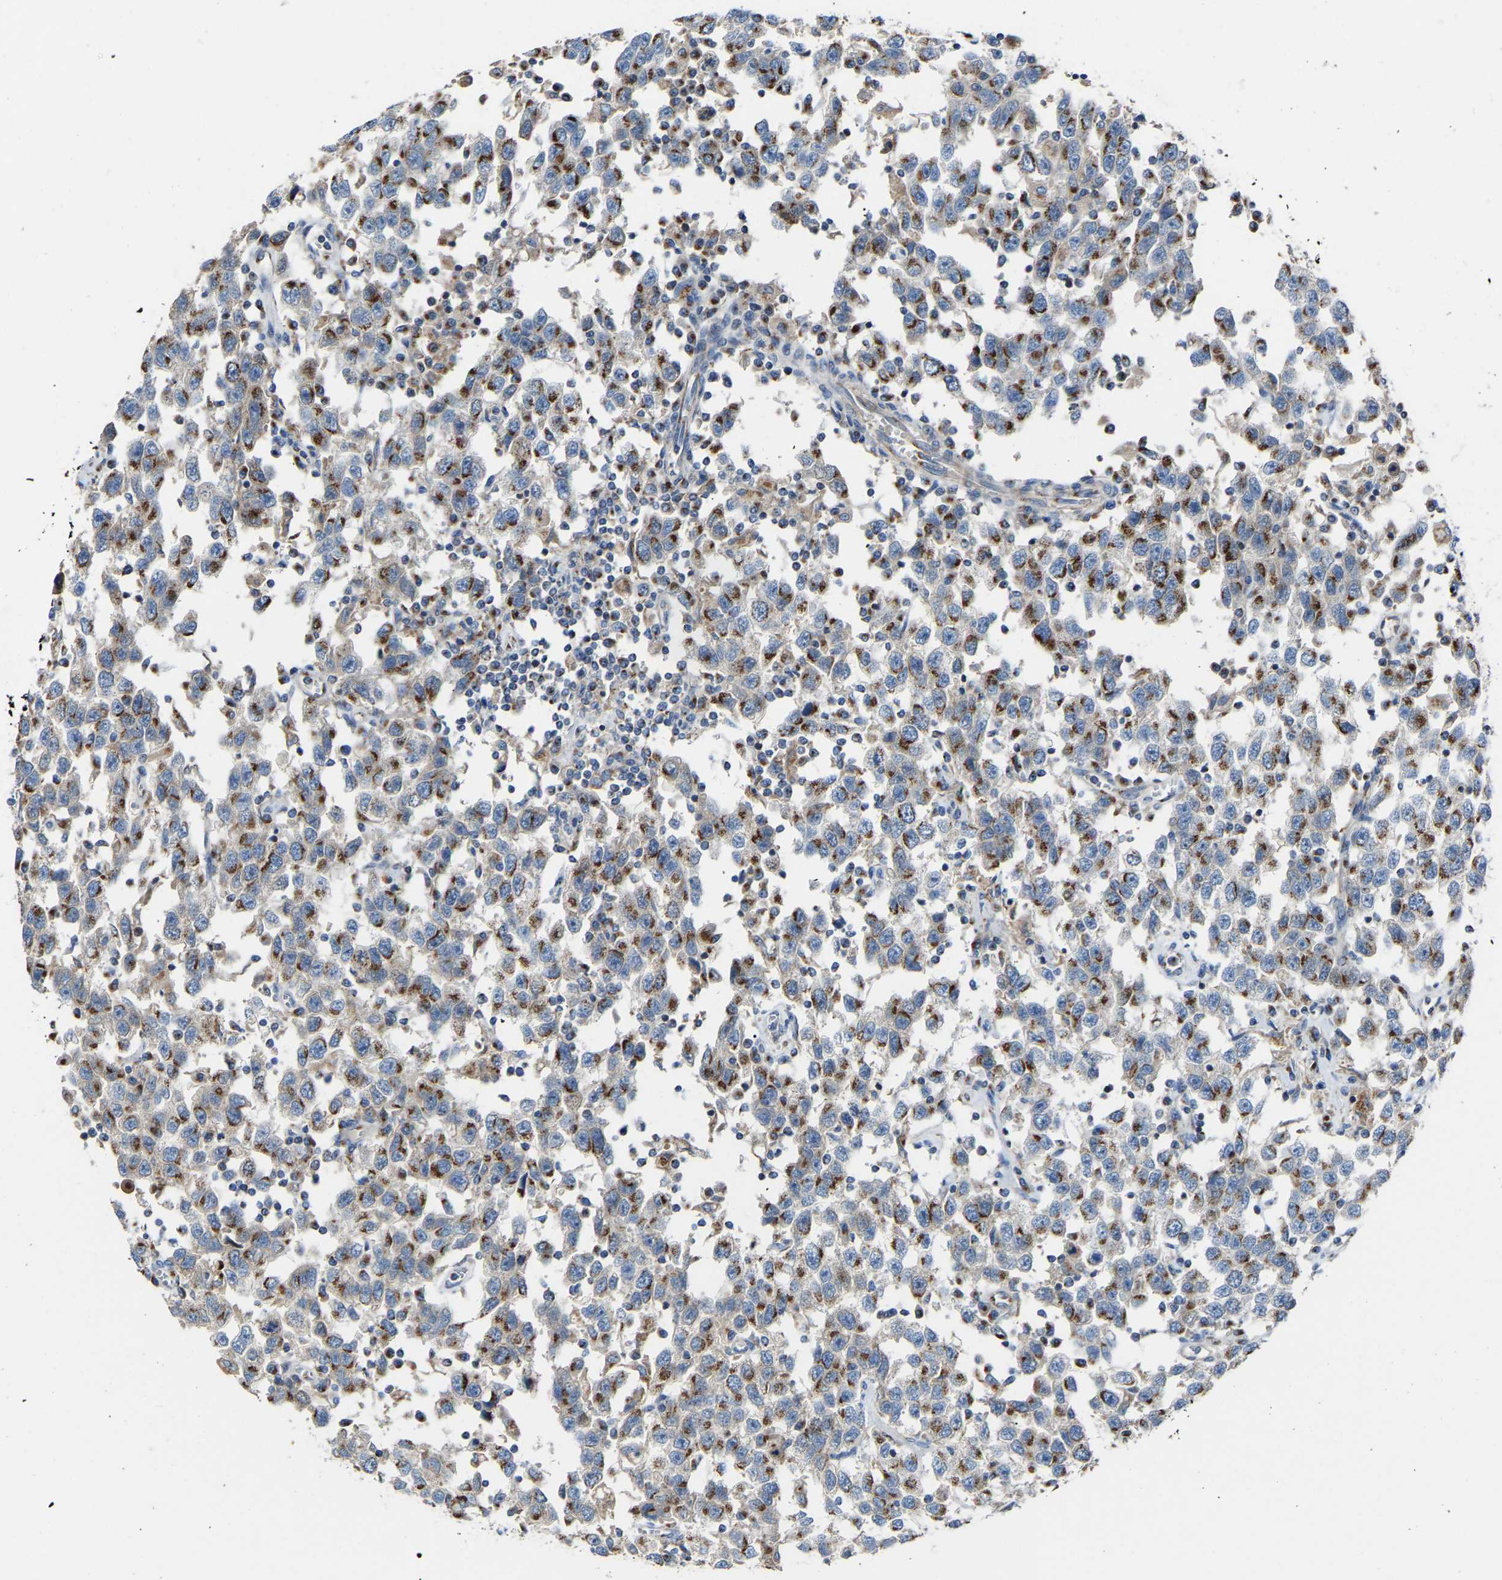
{"staining": {"intensity": "moderate", "quantity": ">75%", "location": "cytoplasmic/membranous"}, "tissue": "testis cancer", "cell_type": "Tumor cells", "image_type": "cancer", "snomed": [{"axis": "morphology", "description": "Seminoma, NOS"}, {"axis": "topography", "description": "Testis"}], "caption": "Tumor cells reveal moderate cytoplasmic/membranous staining in approximately >75% of cells in seminoma (testis). Nuclei are stained in blue.", "gene": "CANT1", "patient": {"sex": "male", "age": 41}}